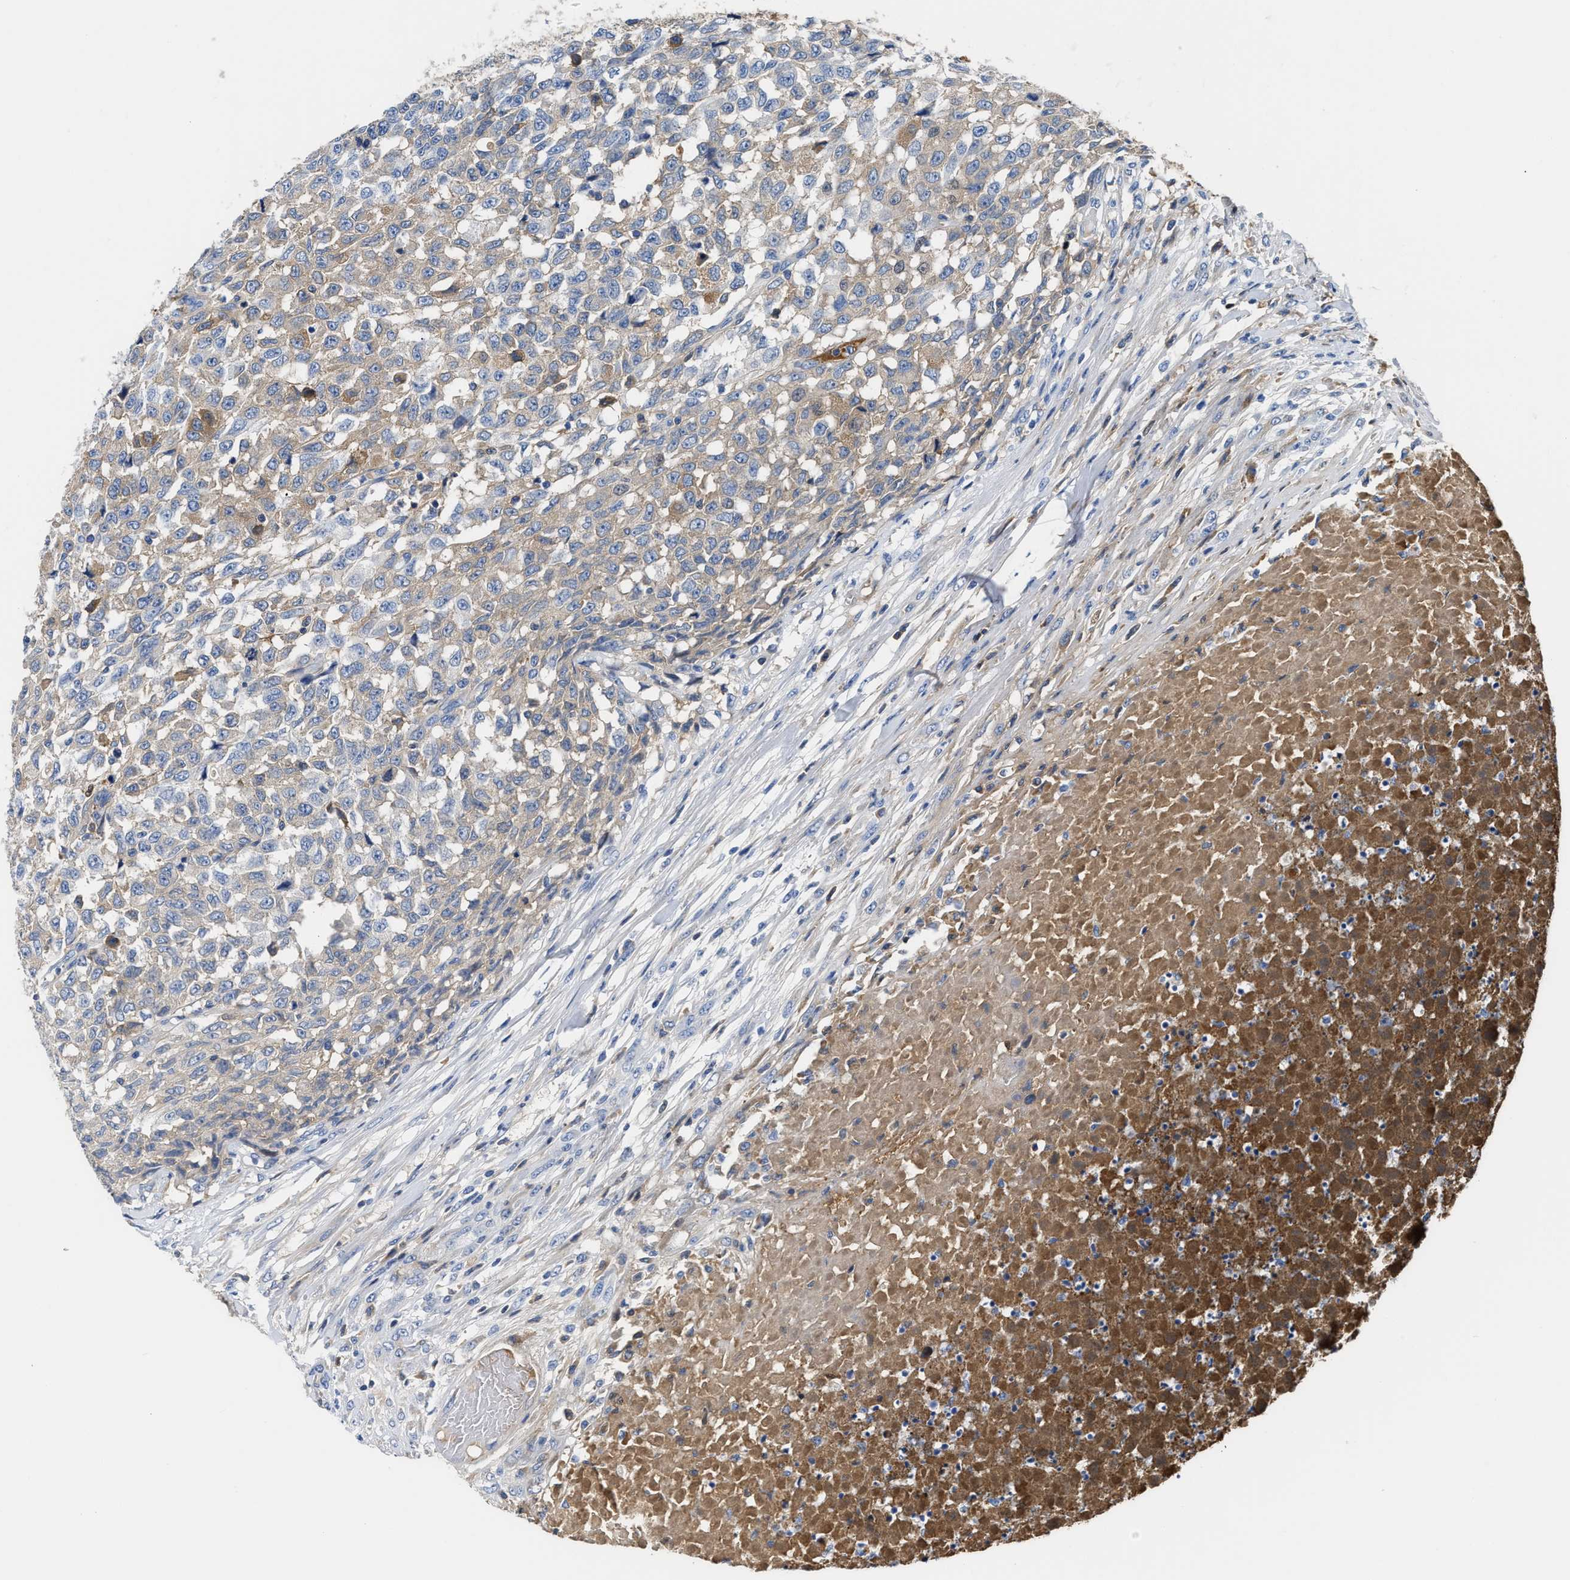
{"staining": {"intensity": "weak", "quantity": "25%-75%", "location": "cytoplasmic/membranous"}, "tissue": "testis cancer", "cell_type": "Tumor cells", "image_type": "cancer", "snomed": [{"axis": "morphology", "description": "Seminoma, NOS"}, {"axis": "topography", "description": "Testis"}], "caption": "Immunohistochemistry (DAB) staining of testis seminoma reveals weak cytoplasmic/membranous protein staining in about 25%-75% of tumor cells.", "gene": "GC", "patient": {"sex": "male", "age": 59}}